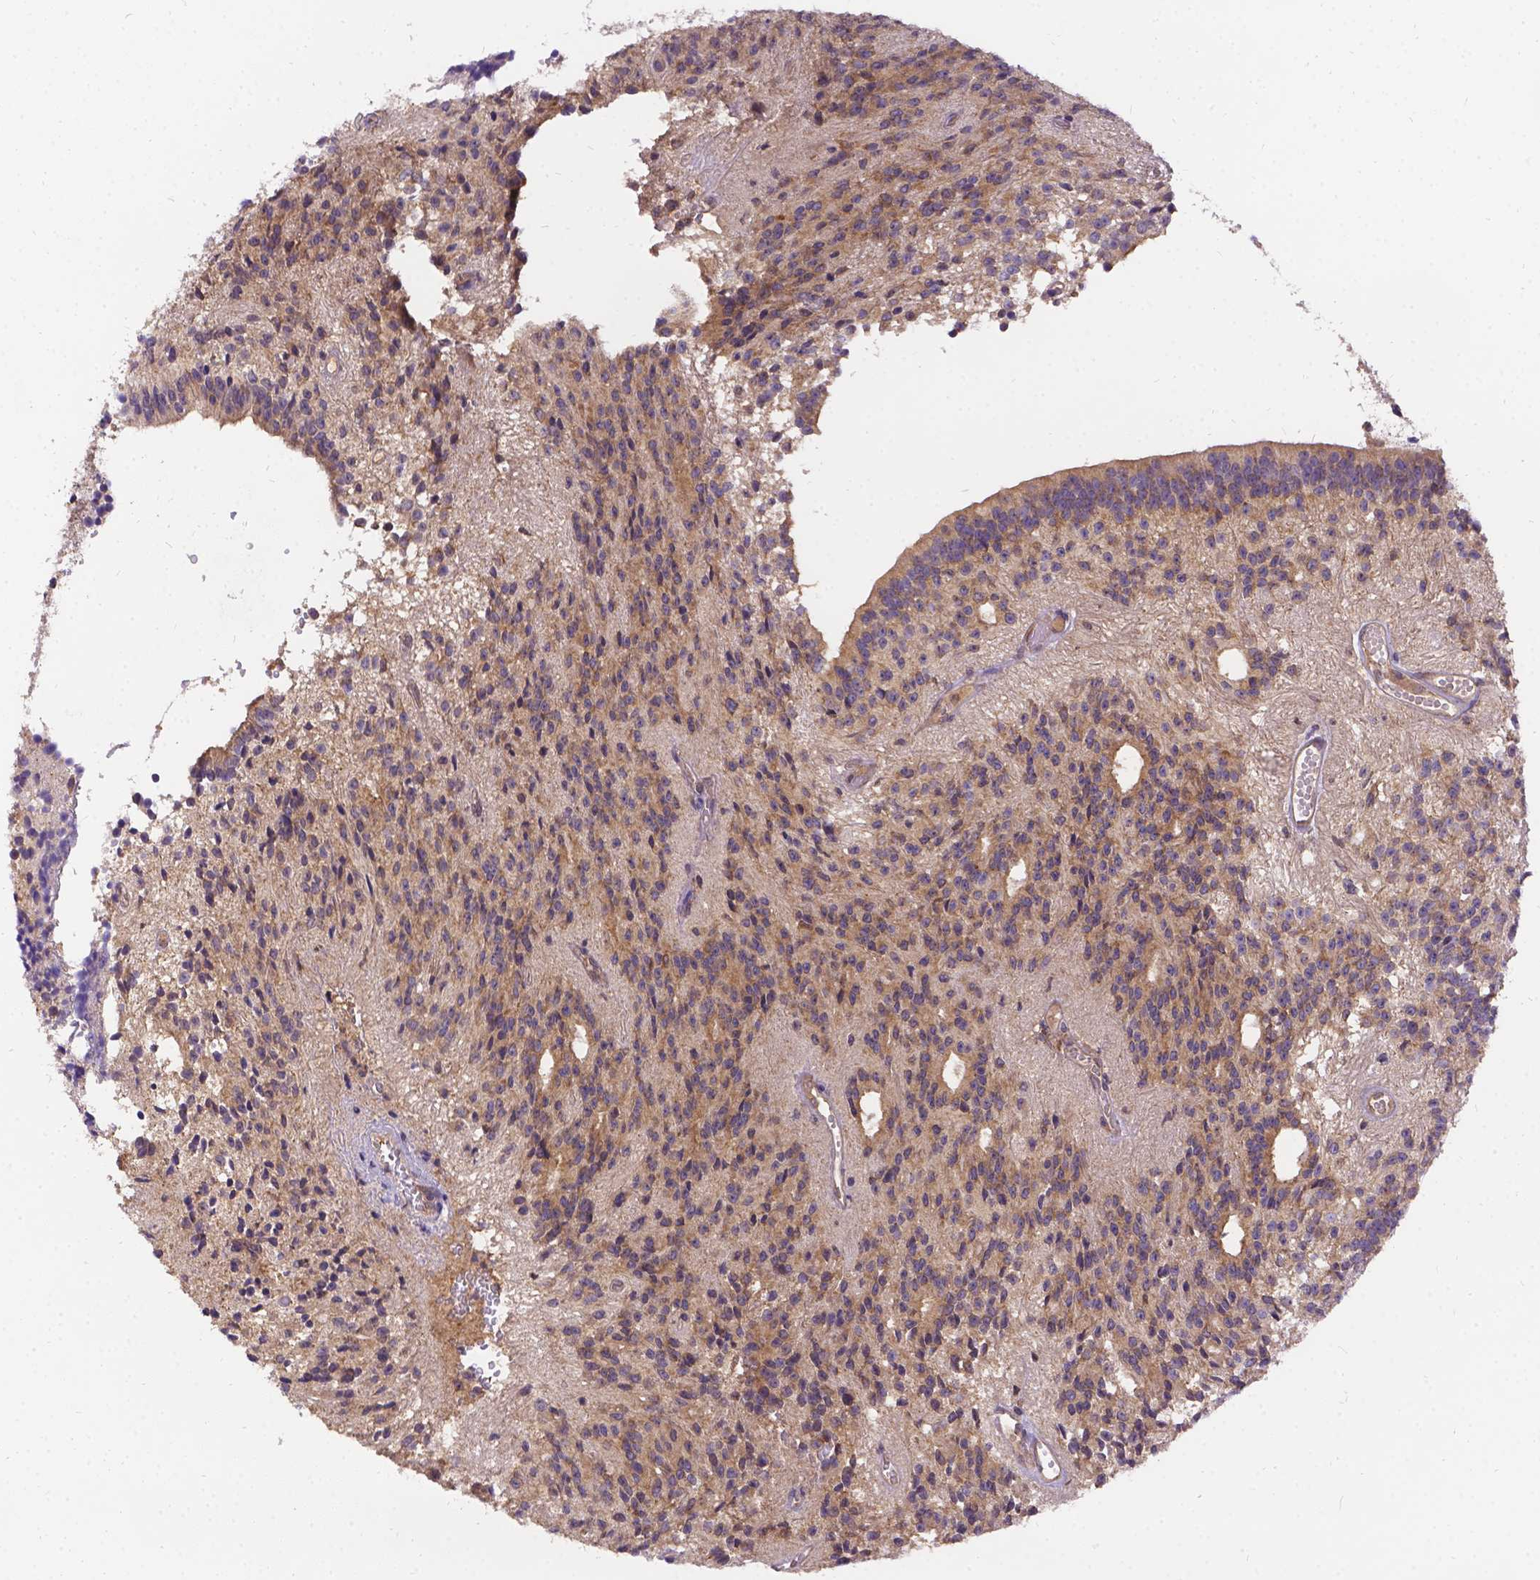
{"staining": {"intensity": "moderate", "quantity": ">75%", "location": "cytoplasmic/membranous"}, "tissue": "glioma", "cell_type": "Tumor cells", "image_type": "cancer", "snomed": [{"axis": "morphology", "description": "Glioma, malignant, Low grade"}, {"axis": "topography", "description": "Brain"}], "caption": "Human malignant glioma (low-grade) stained with a brown dye exhibits moderate cytoplasmic/membranous positive expression in approximately >75% of tumor cells.", "gene": "DENND6A", "patient": {"sex": "male", "age": 31}}